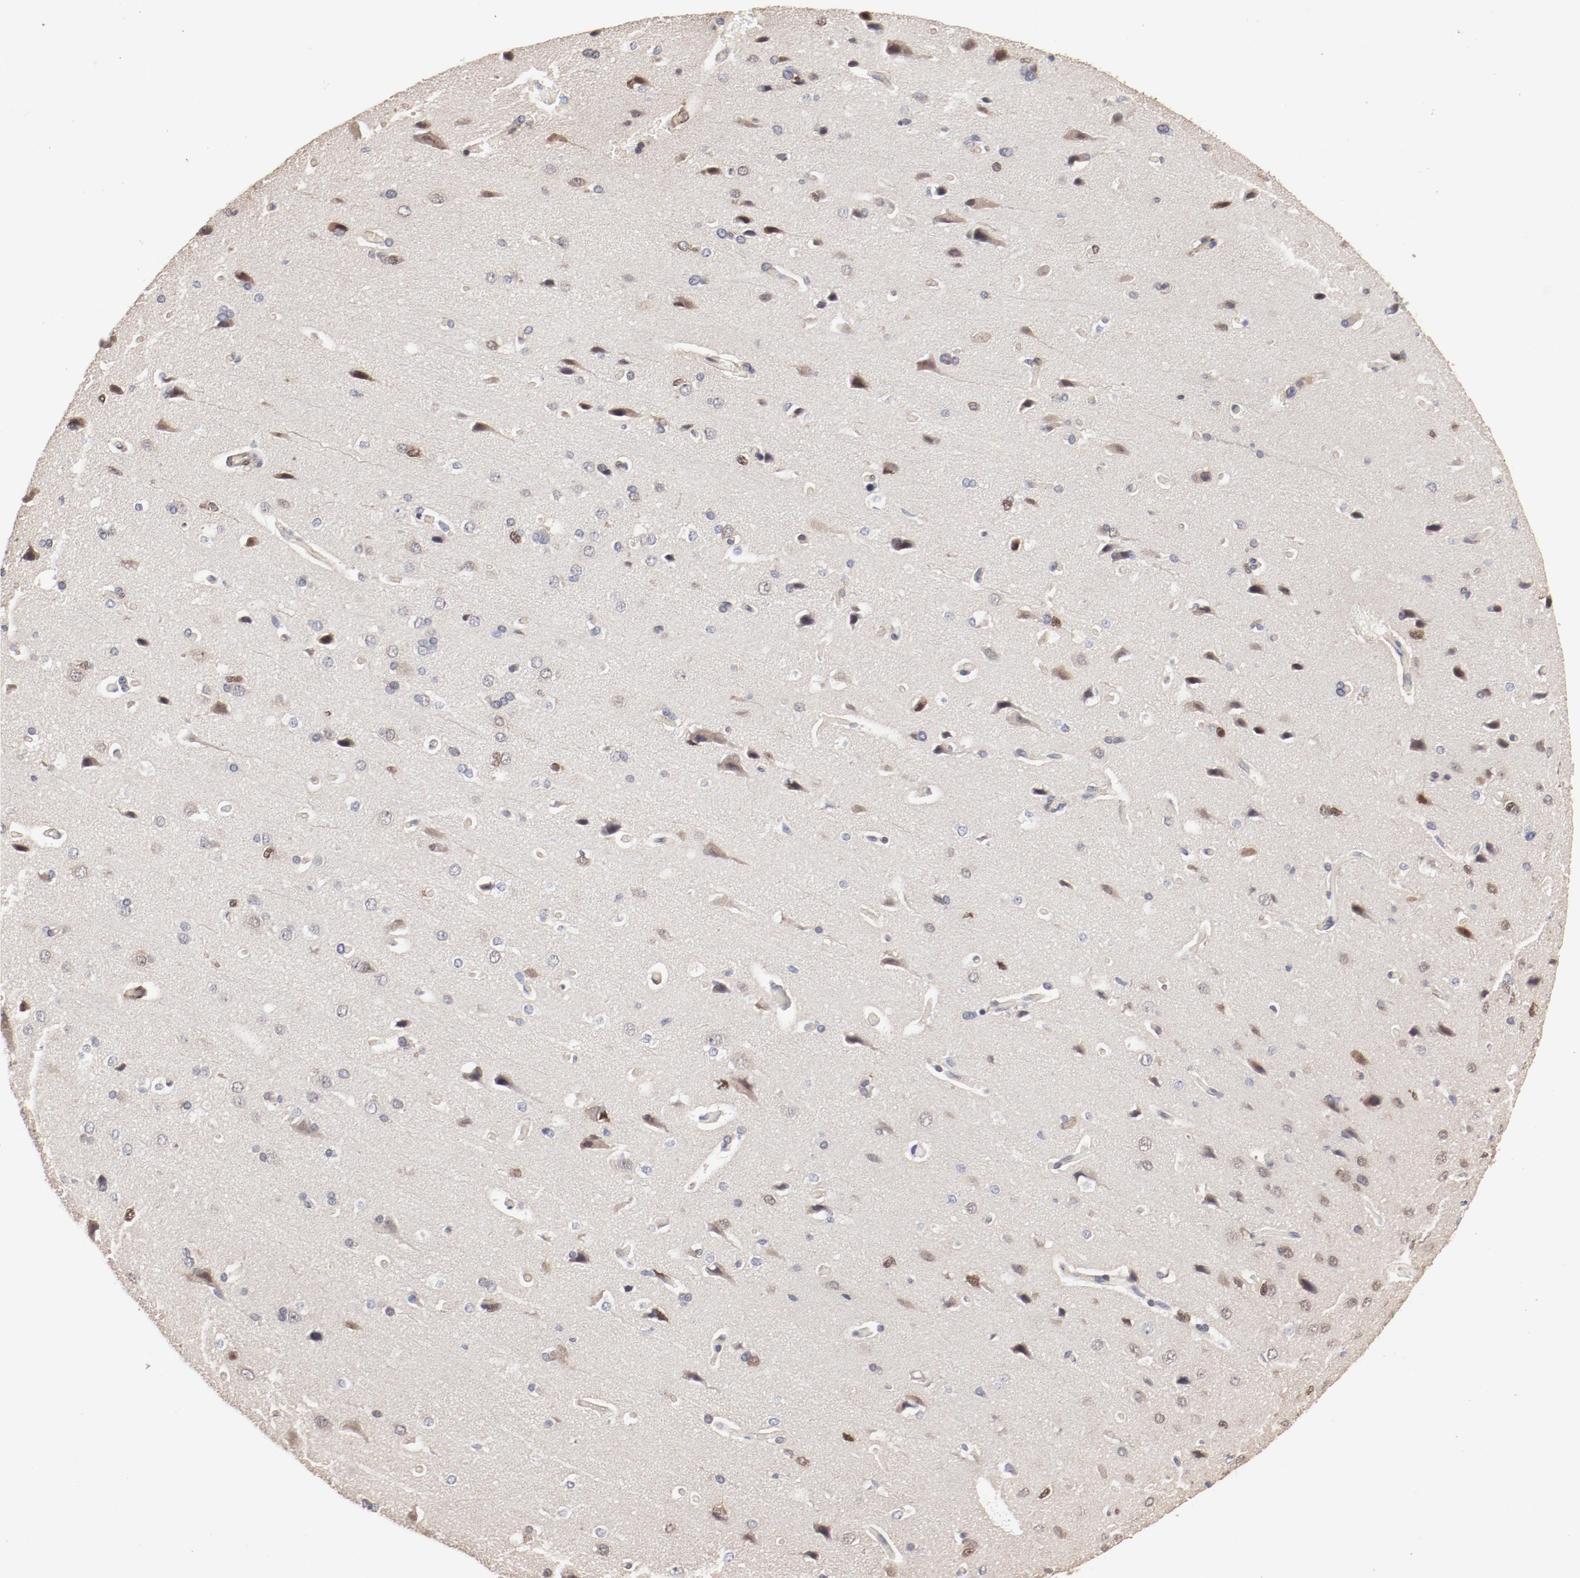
{"staining": {"intensity": "moderate", "quantity": ">75%", "location": "cytoplasmic/membranous"}, "tissue": "cerebral cortex", "cell_type": "Endothelial cells", "image_type": "normal", "snomed": [{"axis": "morphology", "description": "Normal tissue, NOS"}, {"axis": "topography", "description": "Cerebral cortex"}], "caption": "Immunohistochemical staining of benign human cerebral cortex reveals moderate cytoplasmic/membranous protein positivity in about >75% of endothelial cells. Nuclei are stained in blue.", "gene": "MAGED4B", "patient": {"sex": "male", "age": 62}}